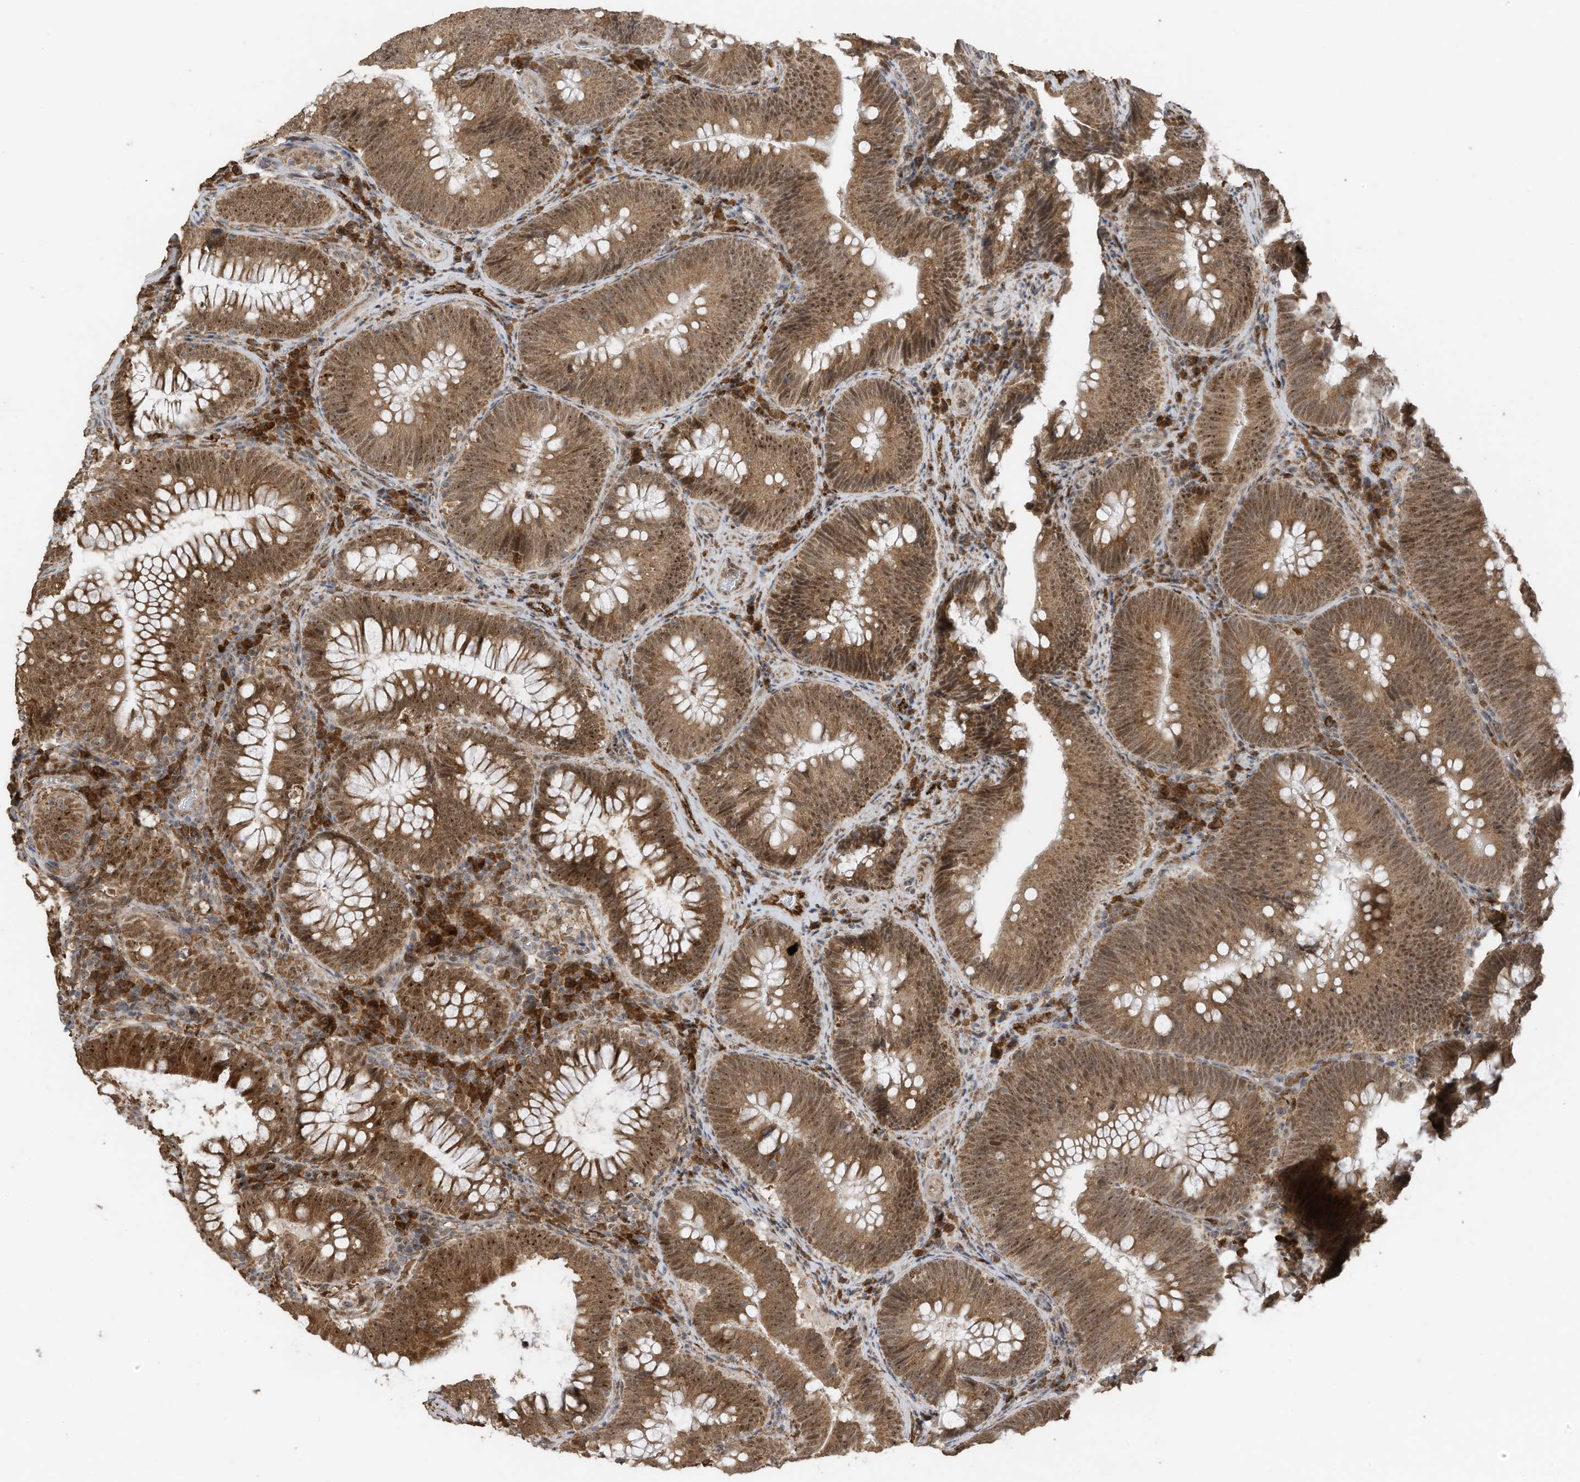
{"staining": {"intensity": "strong", "quantity": ">75%", "location": "cytoplasmic/membranous,nuclear"}, "tissue": "colorectal cancer", "cell_type": "Tumor cells", "image_type": "cancer", "snomed": [{"axis": "morphology", "description": "Normal tissue, NOS"}, {"axis": "topography", "description": "Colon"}], "caption": "A high-resolution micrograph shows immunohistochemistry (IHC) staining of colorectal cancer, which demonstrates strong cytoplasmic/membranous and nuclear staining in approximately >75% of tumor cells.", "gene": "ERLEC1", "patient": {"sex": "female", "age": 82}}